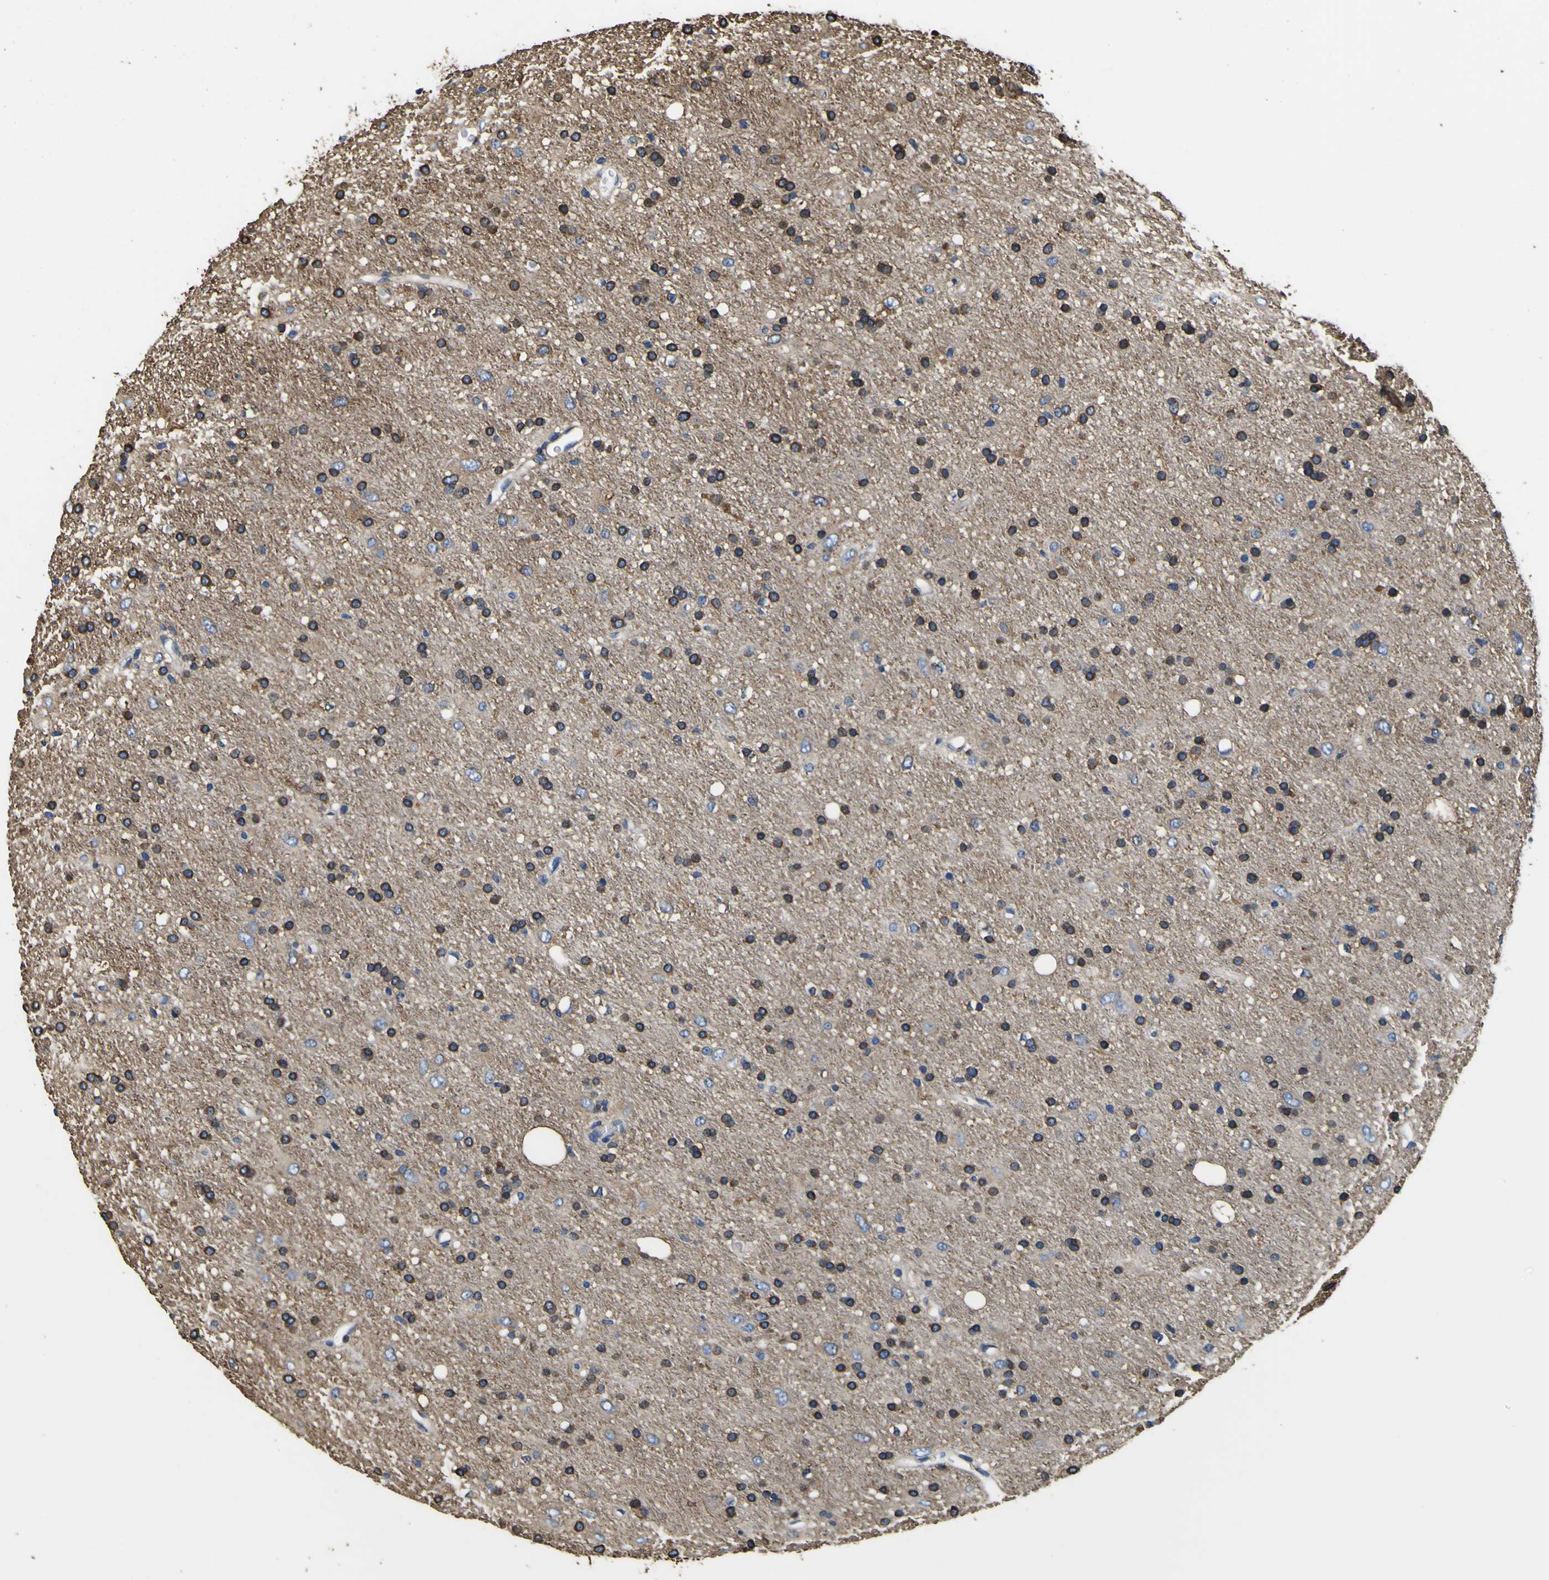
{"staining": {"intensity": "strong", "quantity": ">75%", "location": "cytoplasmic/membranous"}, "tissue": "glioma", "cell_type": "Tumor cells", "image_type": "cancer", "snomed": [{"axis": "morphology", "description": "Glioma, malignant, Low grade"}, {"axis": "topography", "description": "Brain"}], "caption": "The image shows a brown stain indicating the presence of a protein in the cytoplasmic/membranous of tumor cells in malignant low-grade glioma.", "gene": "TUBA1B", "patient": {"sex": "male", "age": 77}}